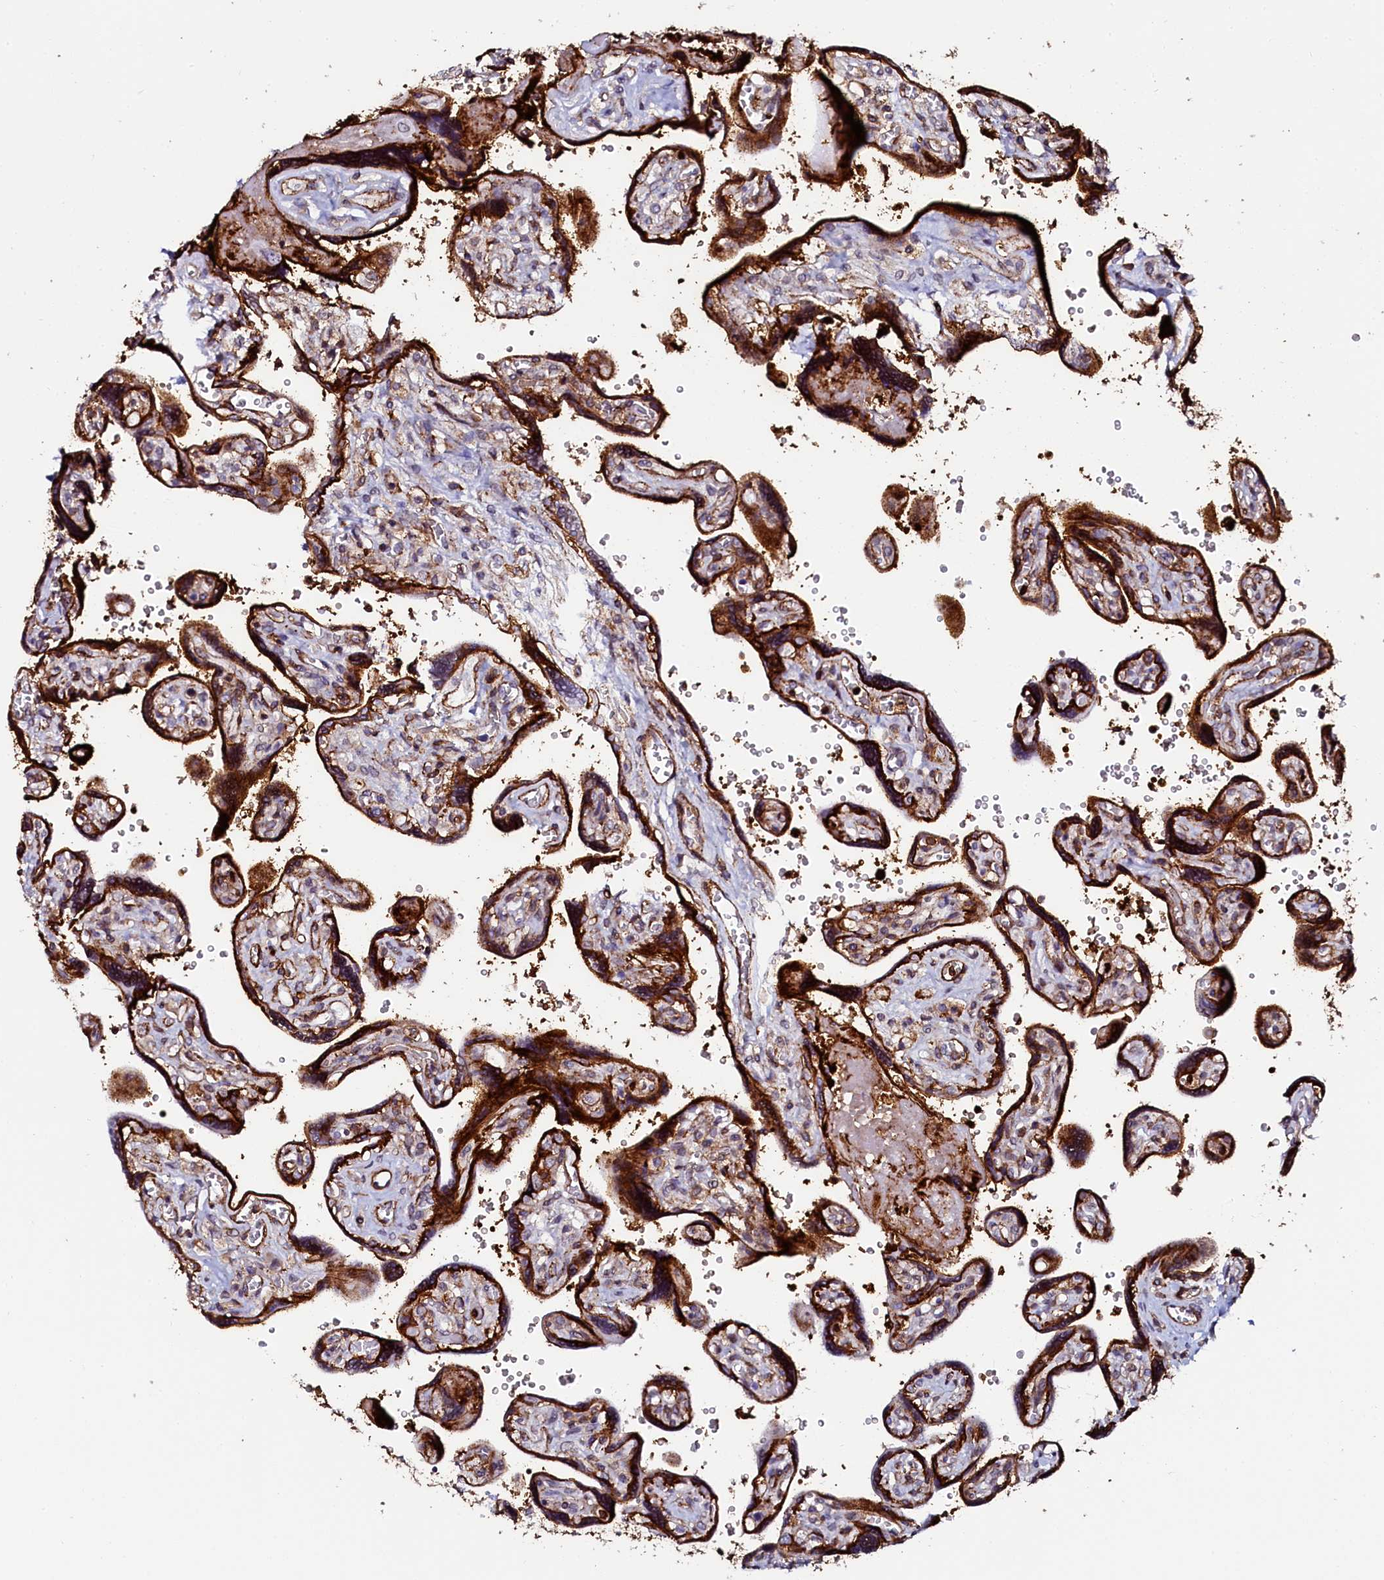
{"staining": {"intensity": "strong", "quantity": ">75%", "location": "cytoplasmic/membranous"}, "tissue": "placenta", "cell_type": "Trophoblastic cells", "image_type": "normal", "snomed": [{"axis": "morphology", "description": "Normal tissue, NOS"}, {"axis": "topography", "description": "Placenta"}], "caption": "Strong cytoplasmic/membranous expression for a protein is present in approximately >75% of trophoblastic cells of normal placenta using immunohistochemistry (IHC).", "gene": "AAAS", "patient": {"sex": "female", "age": 39}}